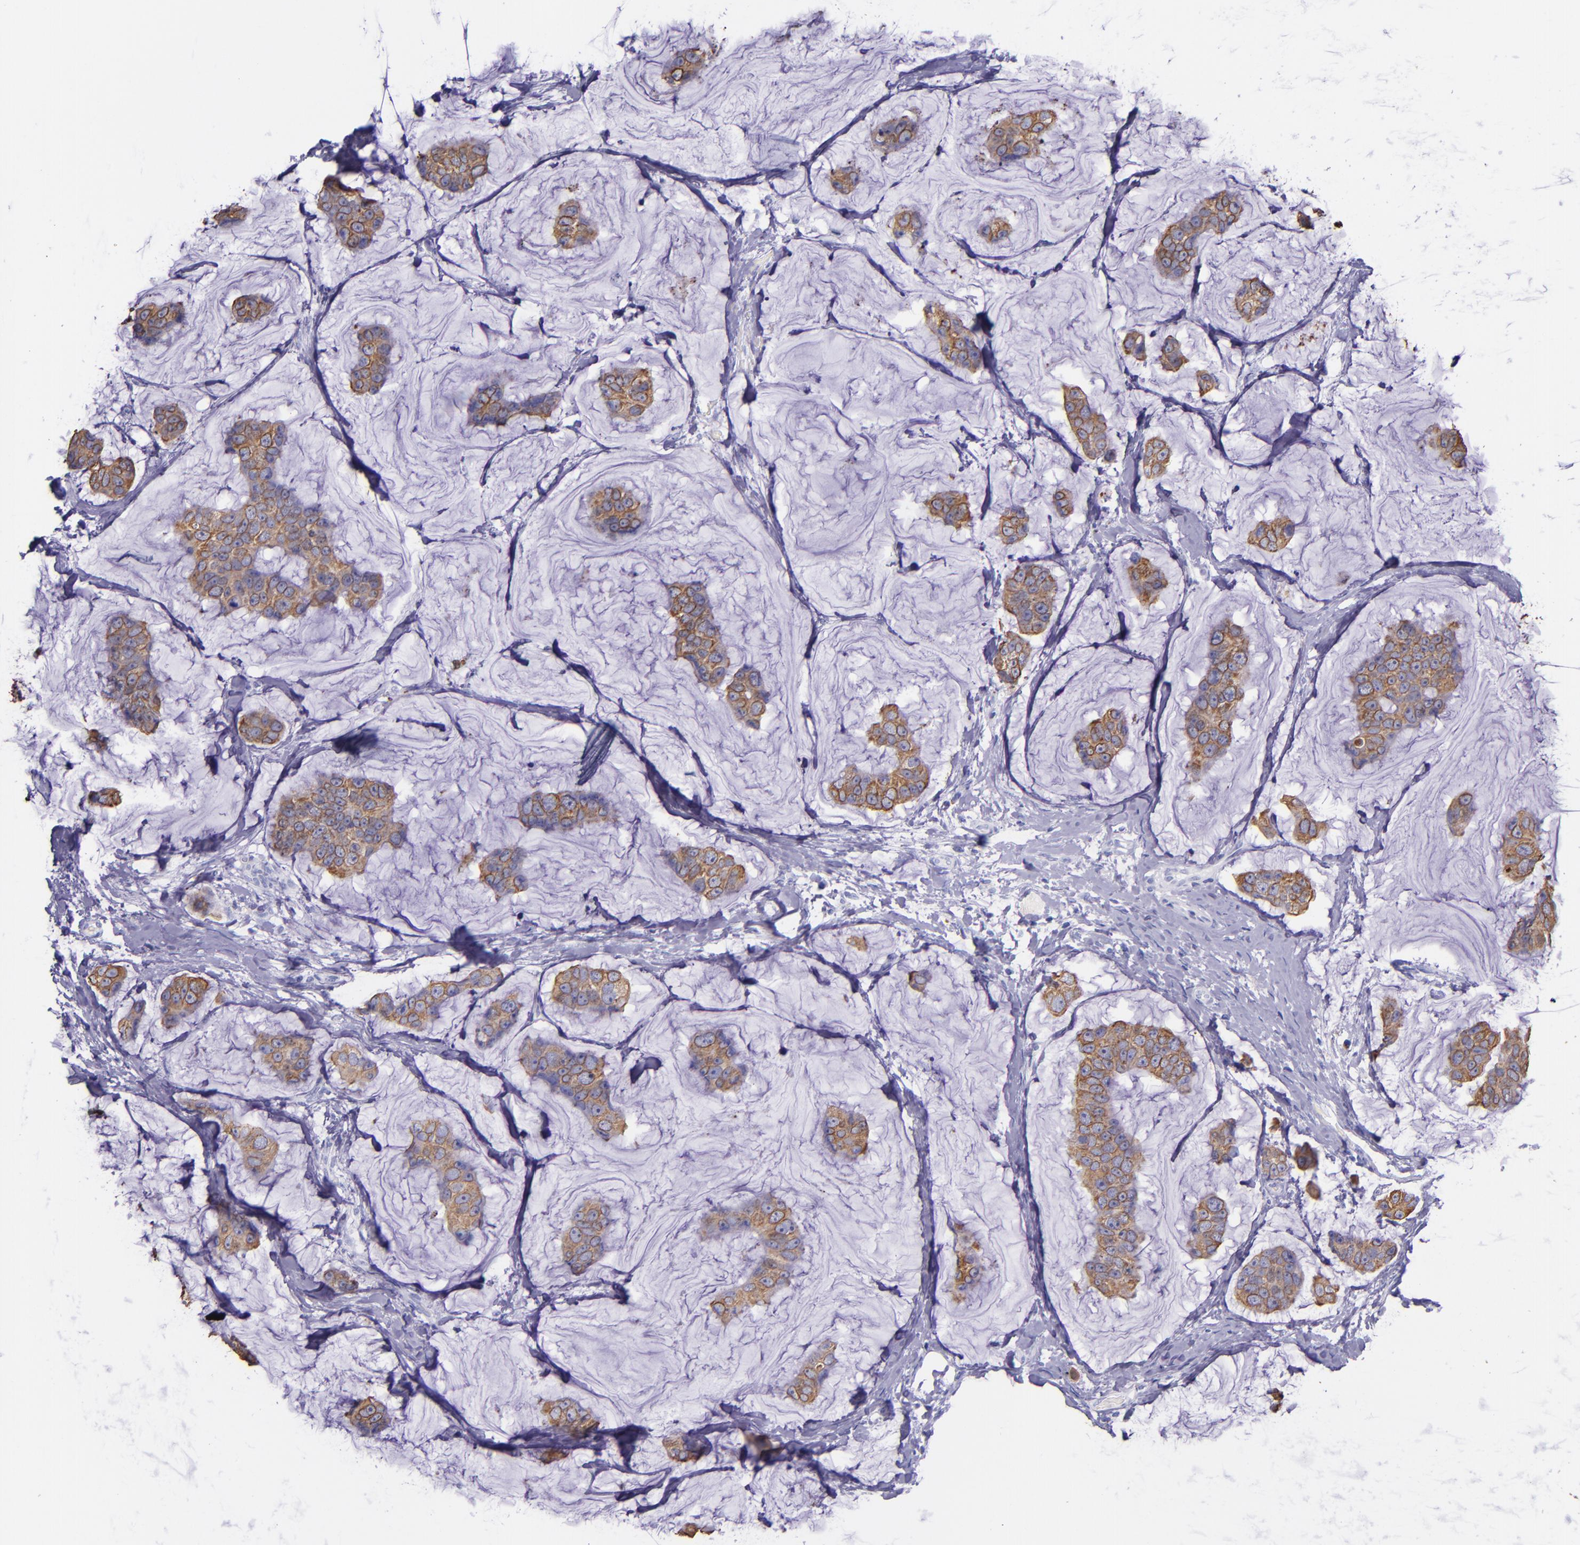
{"staining": {"intensity": "moderate", "quantity": ">75%", "location": "cytoplasmic/membranous"}, "tissue": "breast cancer", "cell_type": "Tumor cells", "image_type": "cancer", "snomed": [{"axis": "morphology", "description": "Normal tissue, NOS"}, {"axis": "morphology", "description": "Duct carcinoma"}, {"axis": "topography", "description": "Breast"}], "caption": "Tumor cells demonstrate moderate cytoplasmic/membranous staining in approximately >75% of cells in infiltrating ductal carcinoma (breast). (brown staining indicates protein expression, while blue staining denotes nuclei).", "gene": "KRT4", "patient": {"sex": "female", "age": 50}}